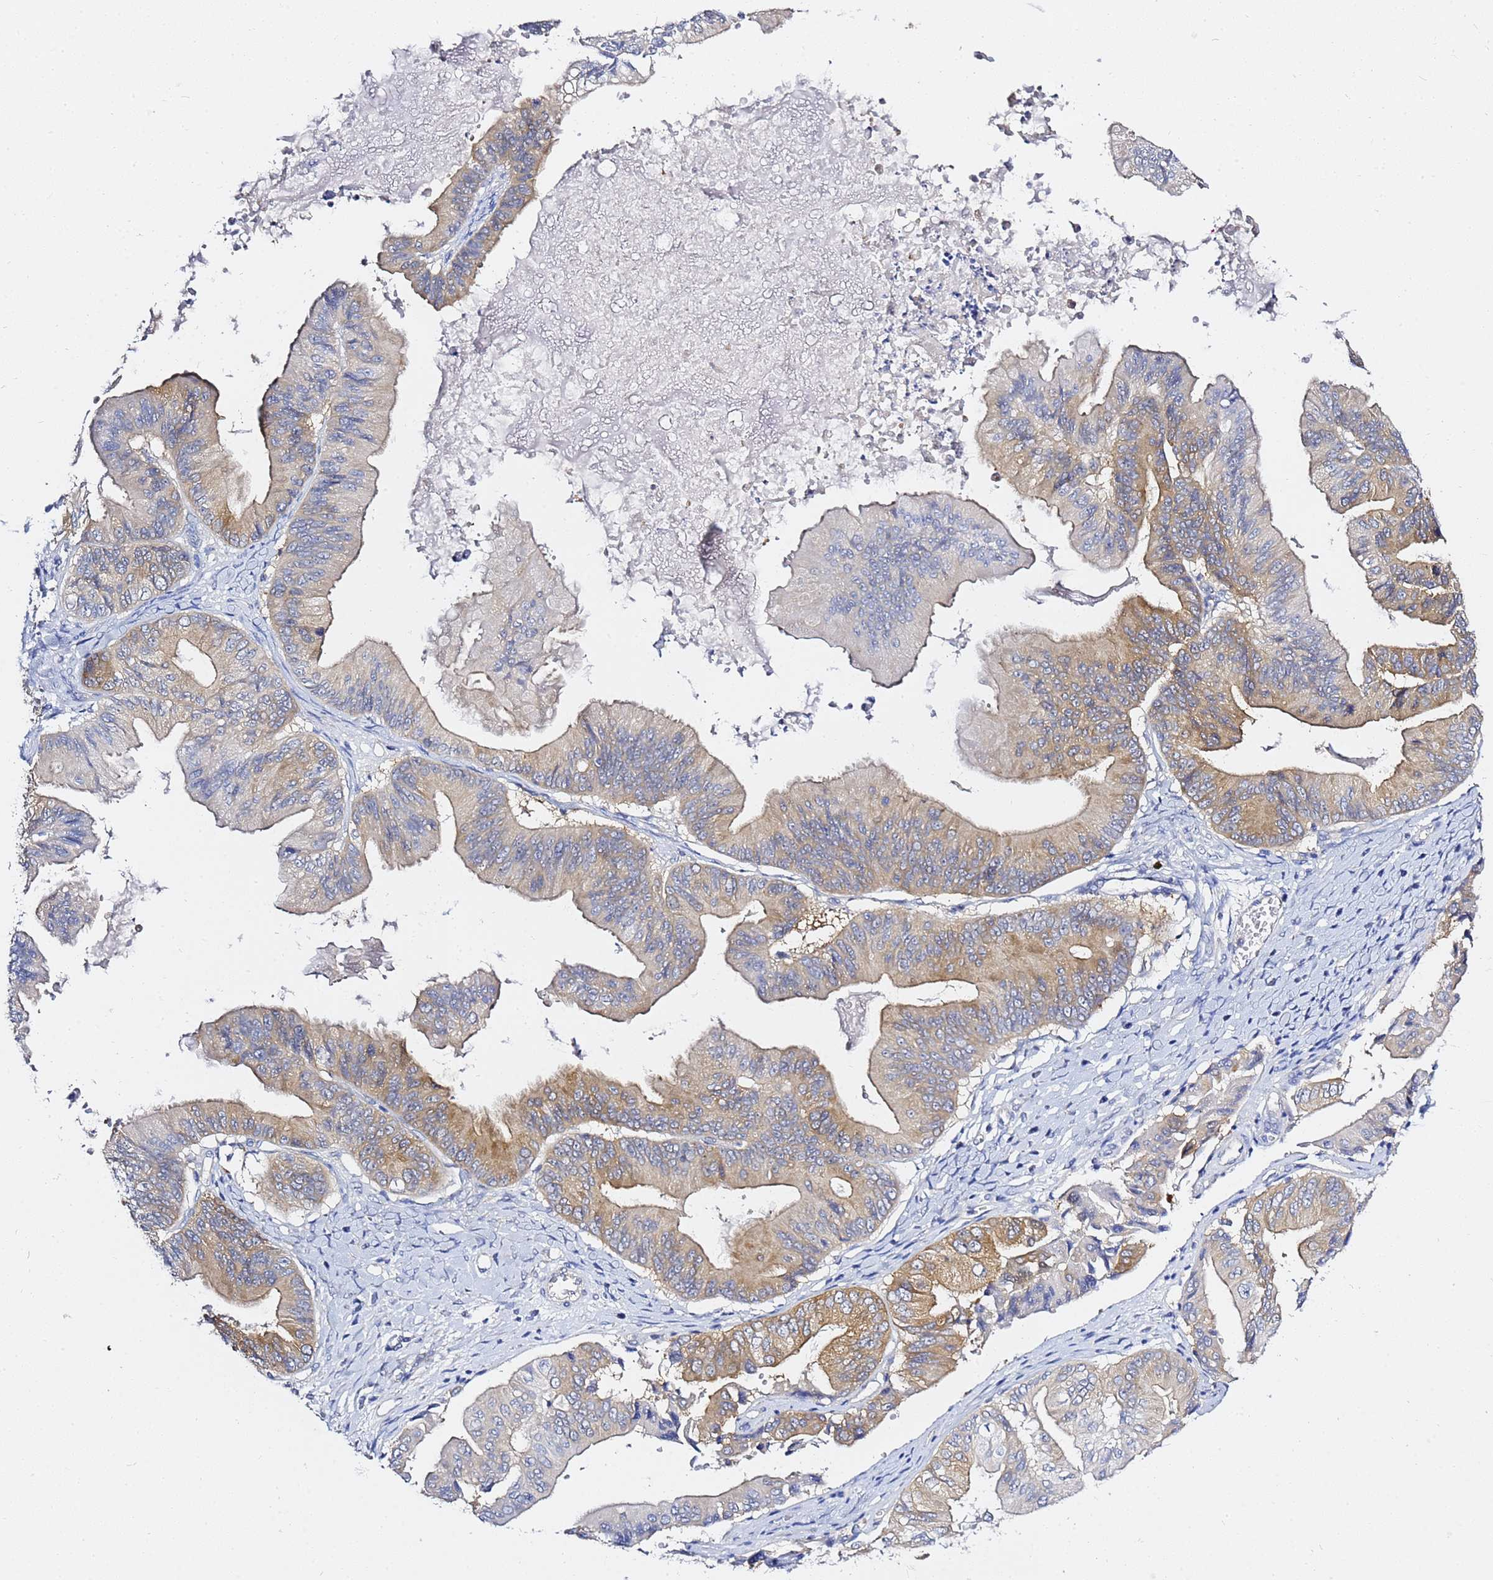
{"staining": {"intensity": "moderate", "quantity": "25%-75%", "location": "cytoplasmic/membranous"}, "tissue": "ovarian cancer", "cell_type": "Tumor cells", "image_type": "cancer", "snomed": [{"axis": "morphology", "description": "Cystadenocarcinoma, mucinous, NOS"}, {"axis": "topography", "description": "Ovary"}], "caption": "Immunohistochemical staining of ovarian cancer (mucinous cystadenocarcinoma) displays medium levels of moderate cytoplasmic/membranous positivity in about 25%-75% of tumor cells.", "gene": "LENG1", "patient": {"sex": "female", "age": 61}}